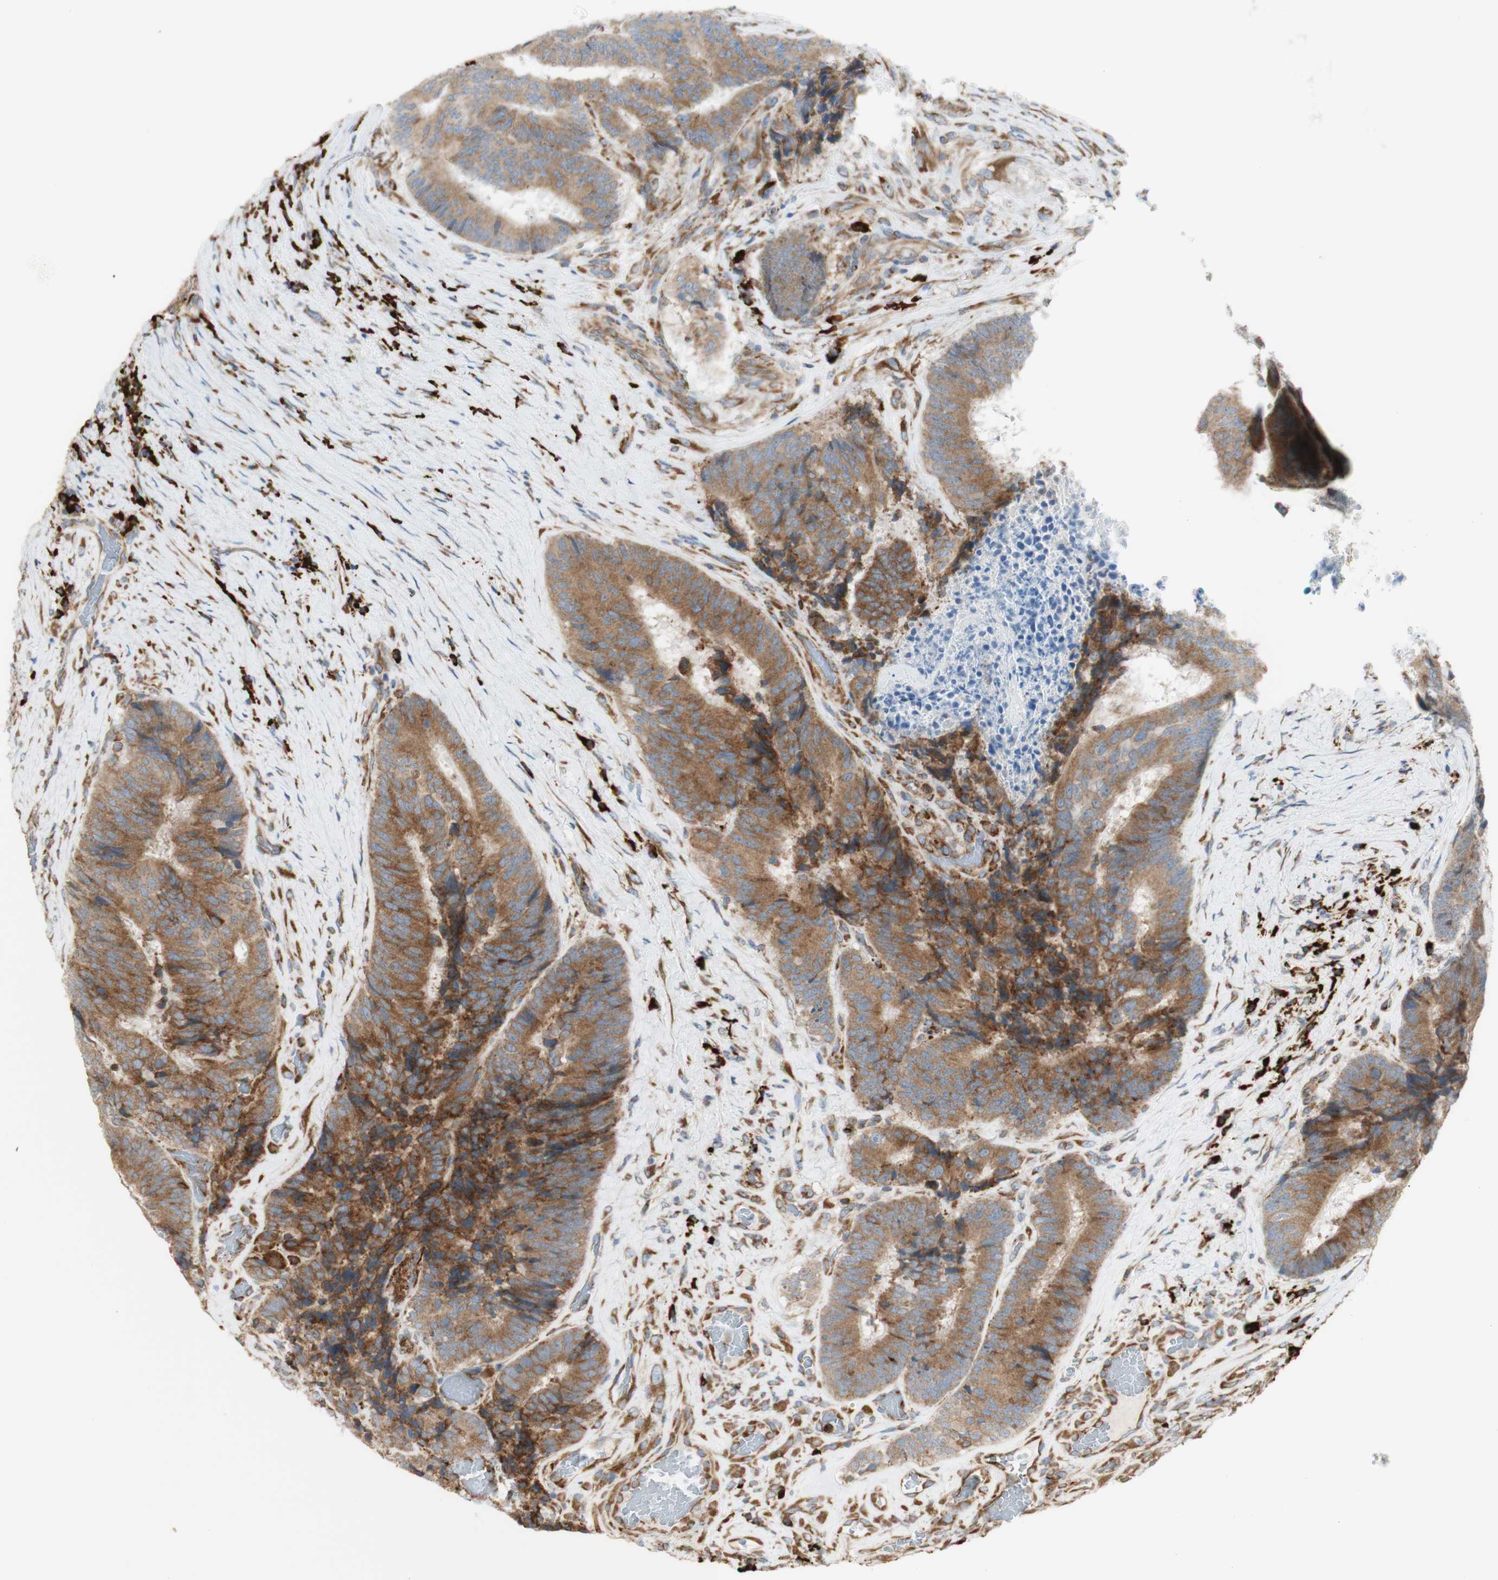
{"staining": {"intensity": "moderate", "quantity": ">75%", "location": "cytoplasmic/membranous"}, "tissue": "colorectal cancer", "cell_type": "Tumor cells", "image_type": "cancer", "snomed": [{"axis": "morphology", "description": "Adenocarcinoma, NOS"}, {"axis": "topography", "description": "Rectum"}], "caption": "IHC of colorectal cancer (adenocarcinoma) reveals medium levels of moderate cytoplasmic/membranous positivity in about >75% of tumor cells. The staining was performed using DAB (3,3'-diaminobenzidine) to visualize the protein expression in brown, while the nuclei were stained in blue with hematoxylin (Magnification: 20x).", "gene": "MANF", "patient": {"sex": "male", "age": 72}}